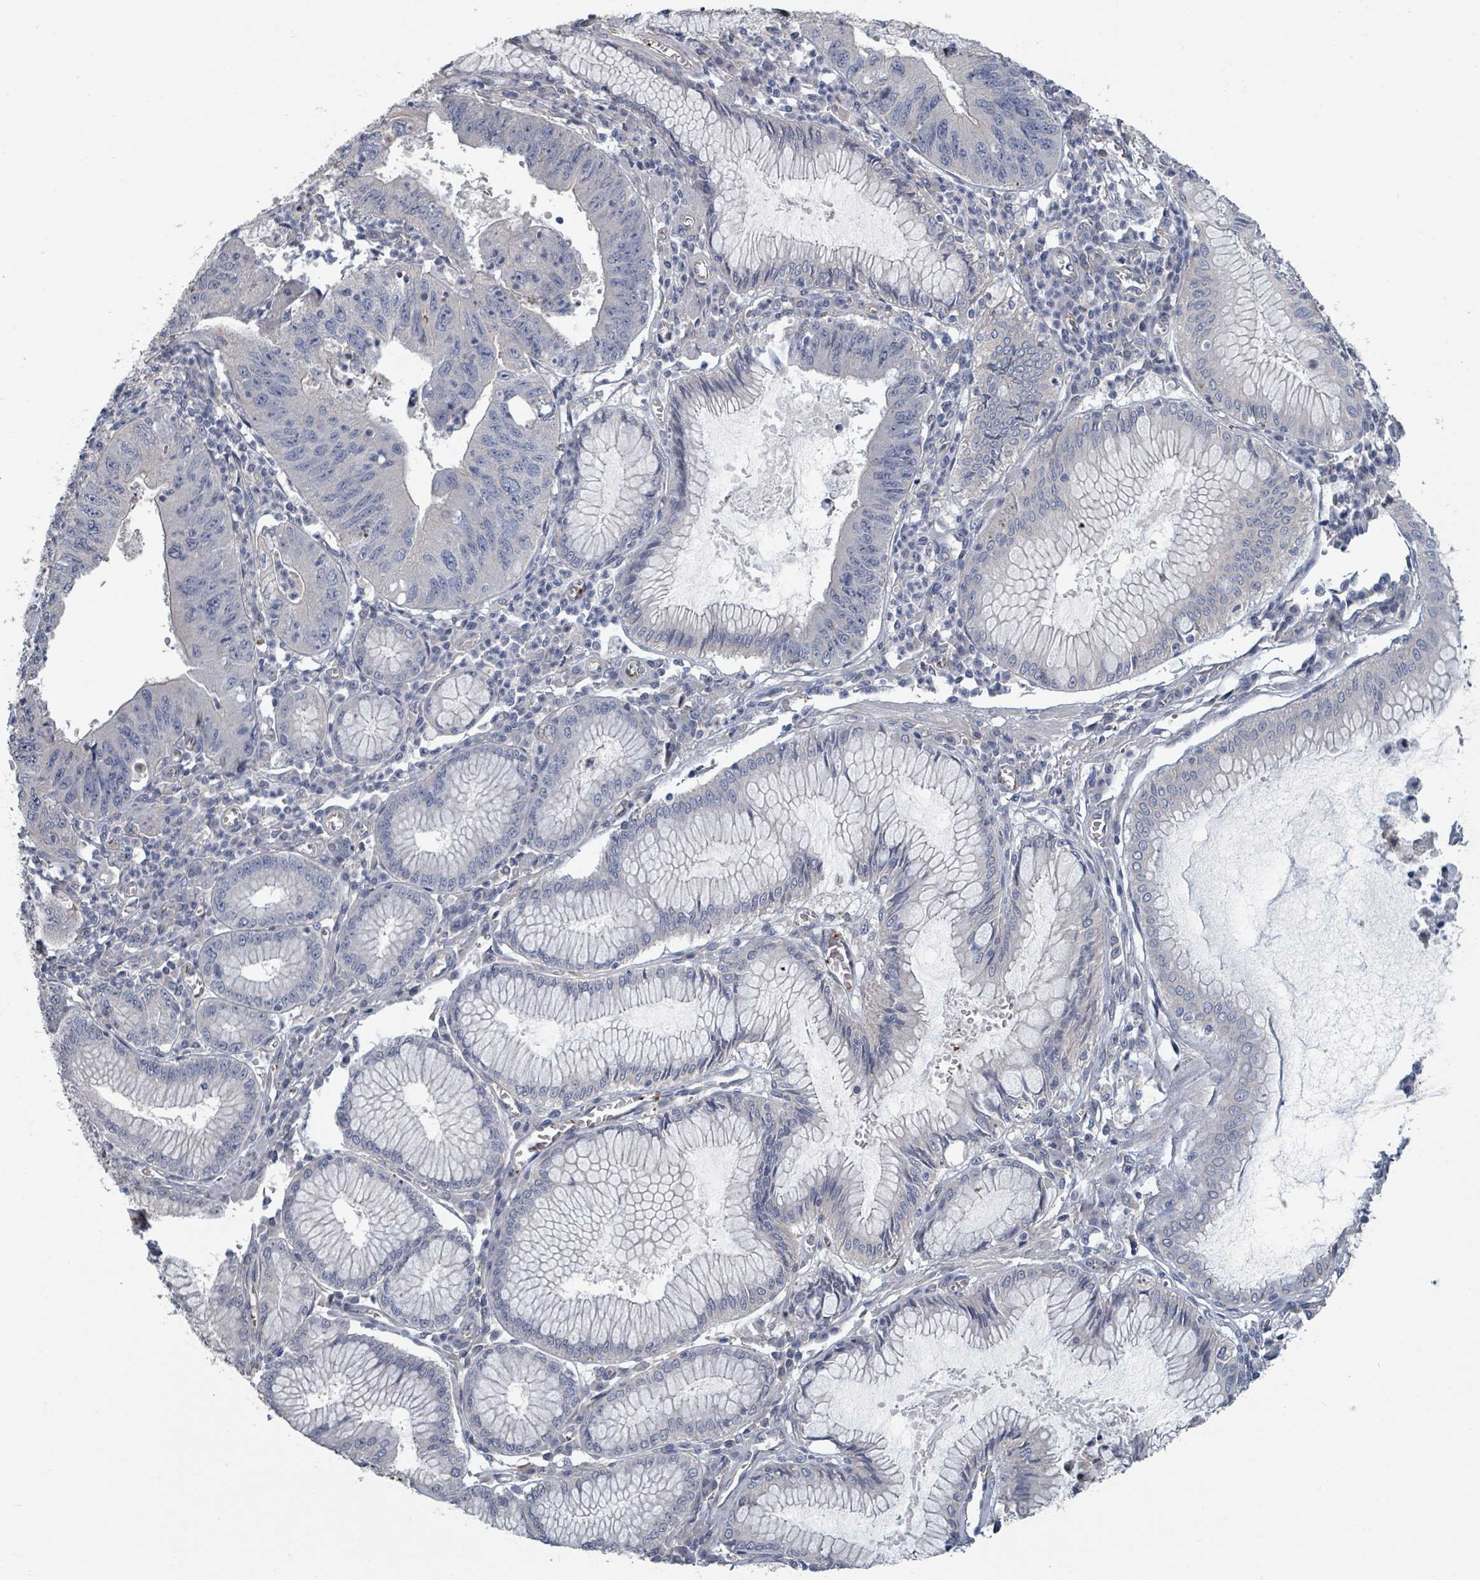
{"staining": {"intensity": "negative", "quantity": "none", "location": "none"}, "tissue": "stomach cancer", "cell_type": "Tumor cells", "image_type": "cancer", "snomed": [{"axis": "morphology", "description": "Adenocarcinoma, NOS"}, {"axis": "topography", "description": "Stomach"}], "caption": "IHC histopathology image of neoplastic tissue: human adenocarcinoma (stomach) stained with DAB (3,3'-diaminobenzidine) shows no significant protein expression in tumor cells.", "gene": "PLAUR", "patient": {"sex": "male", "age": 59}}